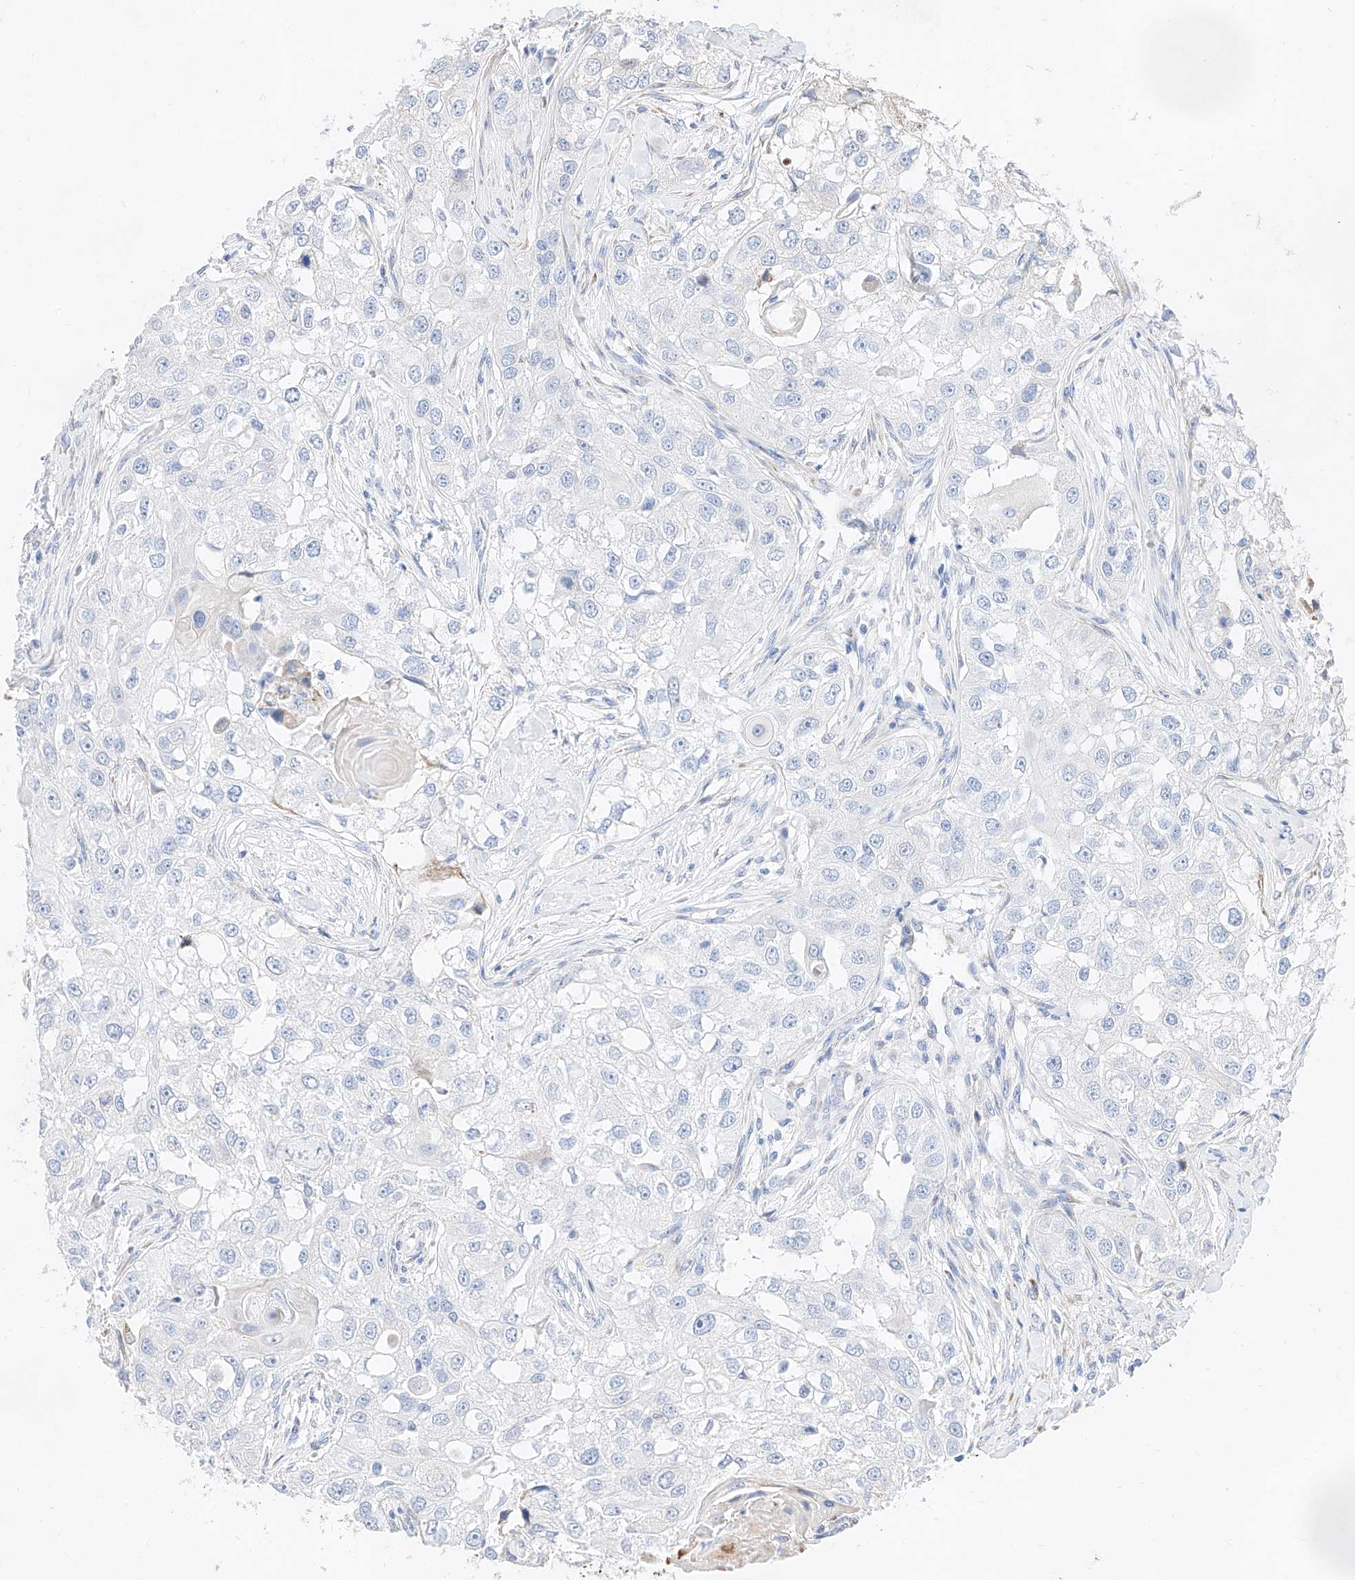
{"staining": {"intensity": "negative", "quantity": "none", "location": "none"}, "tissue": "head and neck cancer", "cell_type": "Tumor cells", "image_type": "cancer", "snomed": [{"axis": "morphology", "description": "Normal tissue, NOS"}, {"axis": "morphology", "description": "Squamous cell carcinoma, NOS"}, {"axis": "topography", "description": "Skeletal muscle"}, {"axis": "topography", "description": "Head-Neck"}], "caption": "High power microscopy photomicrograph of an immunohistochemistry photomicrograph of squamous cell carcinoma (head and neck), revealing no significant expression in tumor cells.", "gene": "ATP9B", "patient": {"sex": "male", "age": 51}}